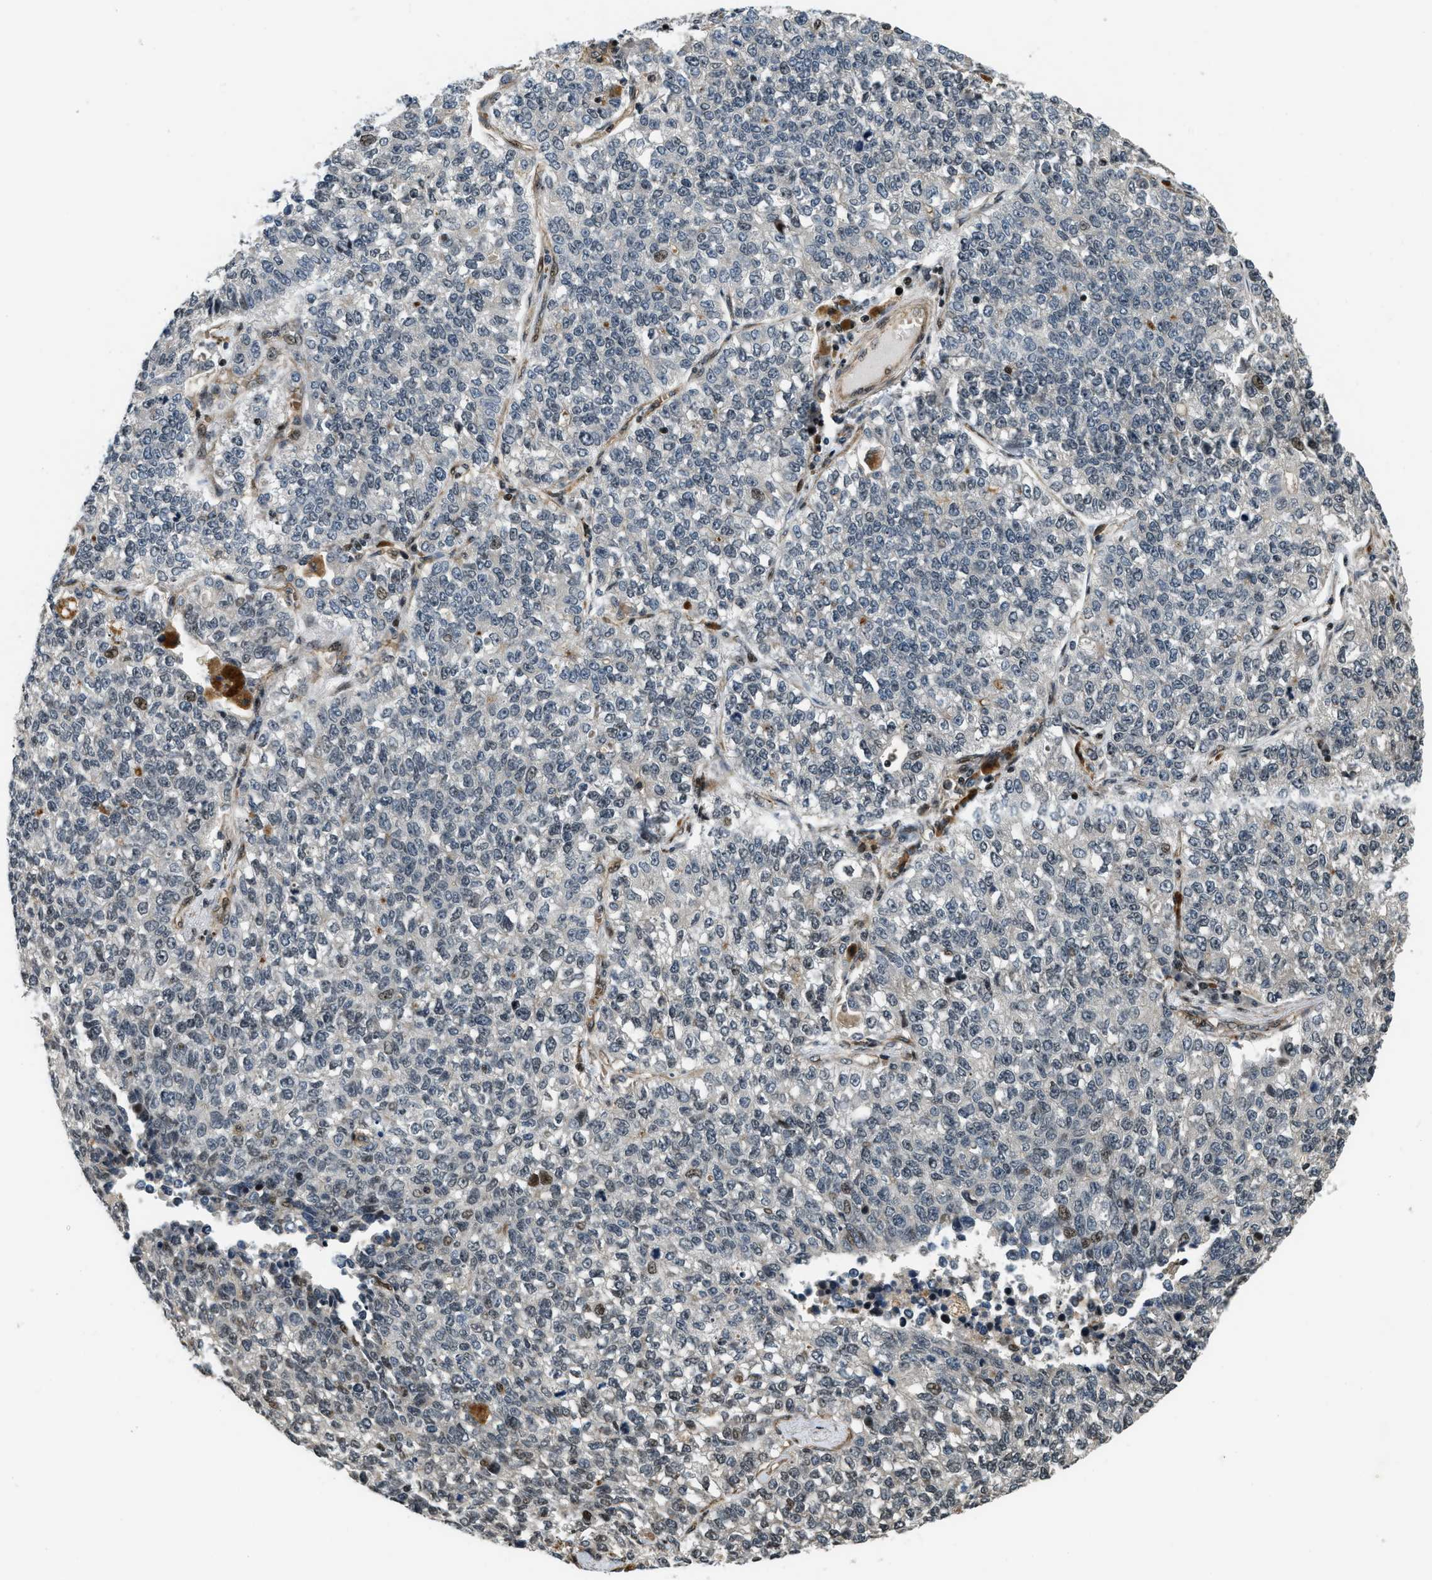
{"staining": {"intensity": "moderate", "quantity": "<25%", "location": "nuclear"}, "tissue": "lung cancer", "cell_type": "Tumor cells", "image_type": "cancer", "snomed": [{"axis": "morphology", "description": "Adenocarcinoma, NOS"}, {"axis": "topography", "description": "Lung"}], "caption": "IHC of human lung adenocarcinoma demonstrates low levels of moderate nuclear staining in approximately <25% of tumor cells.", "gene": "LTA4H", "patient": {"sex": "male", "age": 49}}